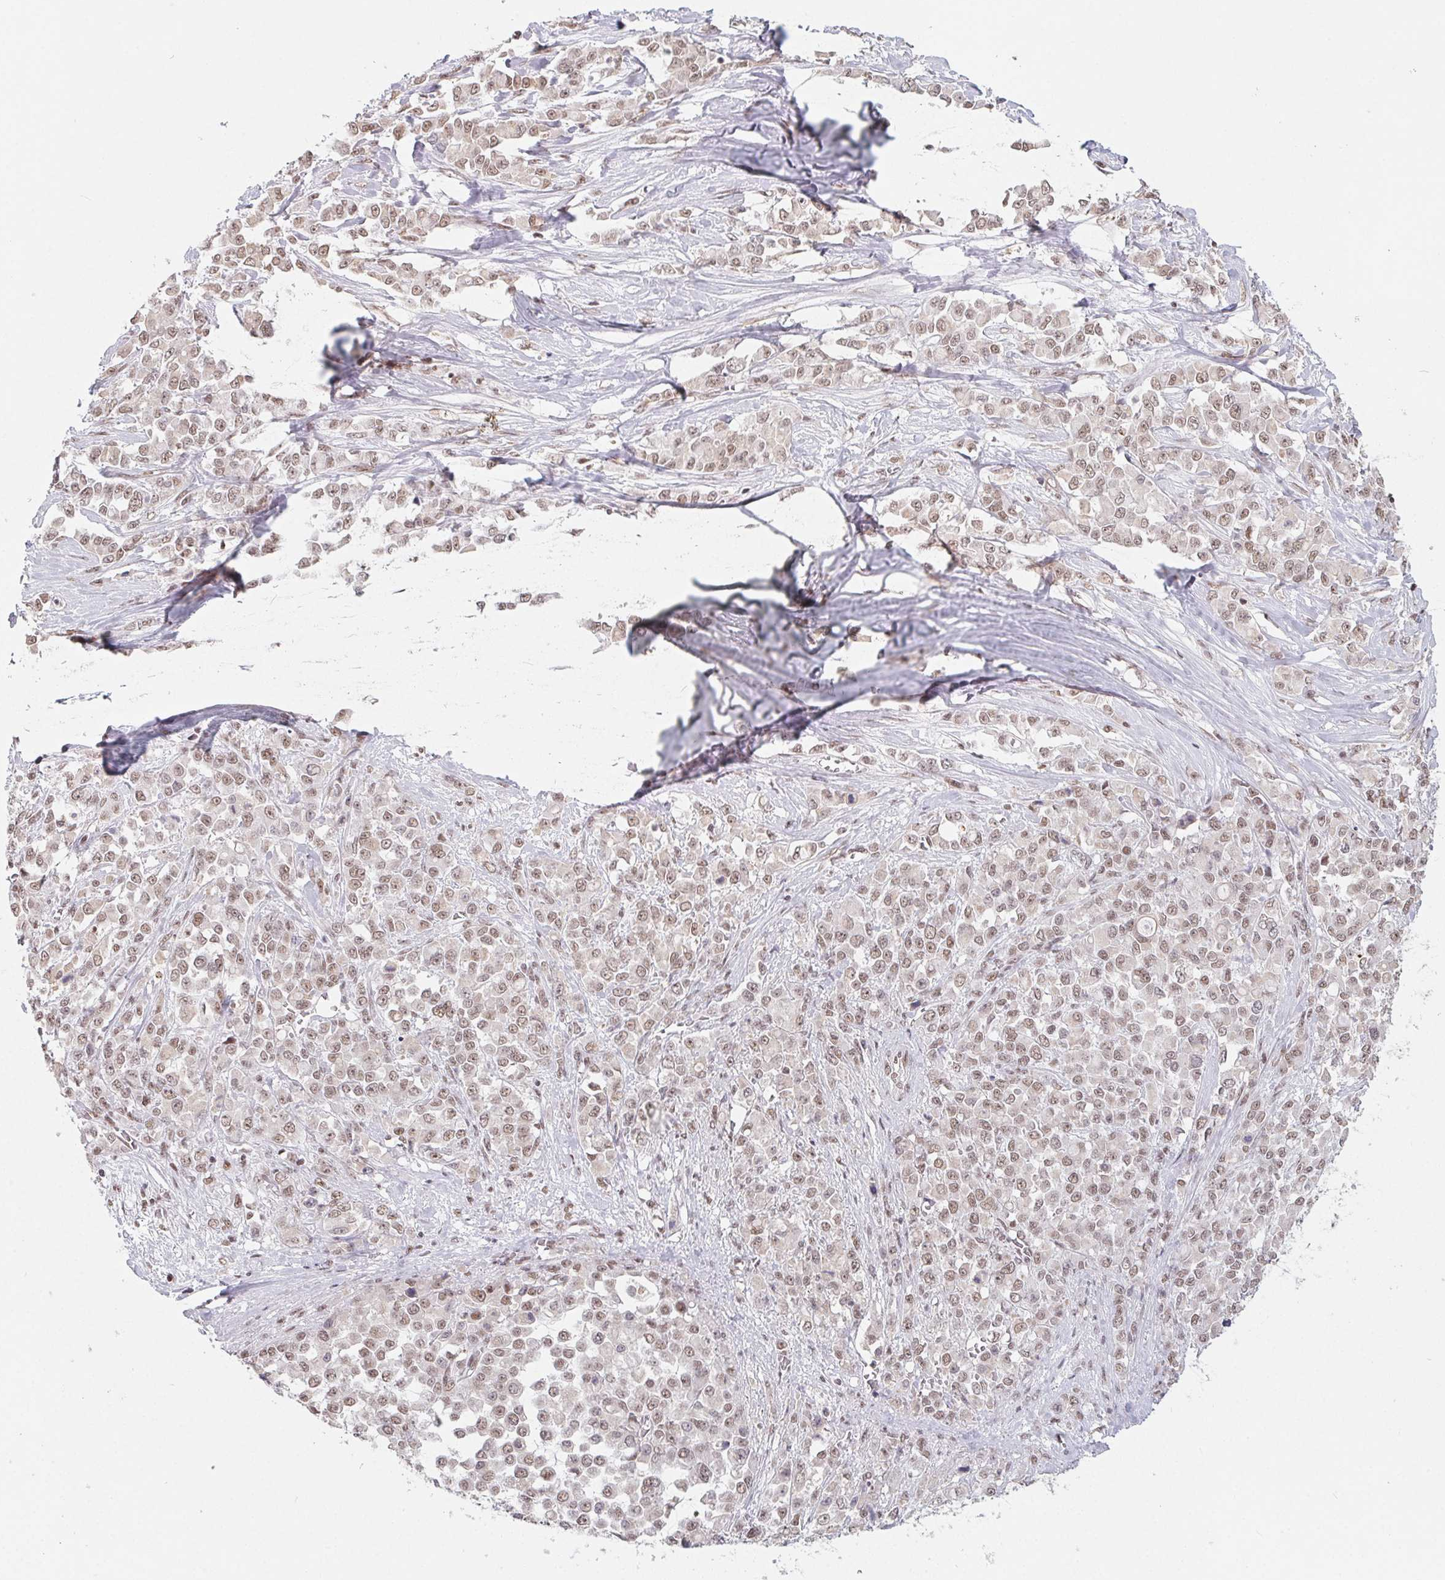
{"staining": {"intensity": "weak", "quantity": ">75%", "location": "nuclear"}, "tissue": "stomach cancer", "cell_type": "Tumor cells", "image_type": "cancer", "snomed": [{"axis": "morphology", "description": "Adenocarcinoma, NOS"}, {"axis": "topography", "description": "Stomach"}], "caption": "Weak nuclear protein staining is identified in approximately >75% of tumor cells in stomach cancer (adenocarcinoma).", "gene": "TCERG1", "patient": {"sex": "female", "age": 76}}